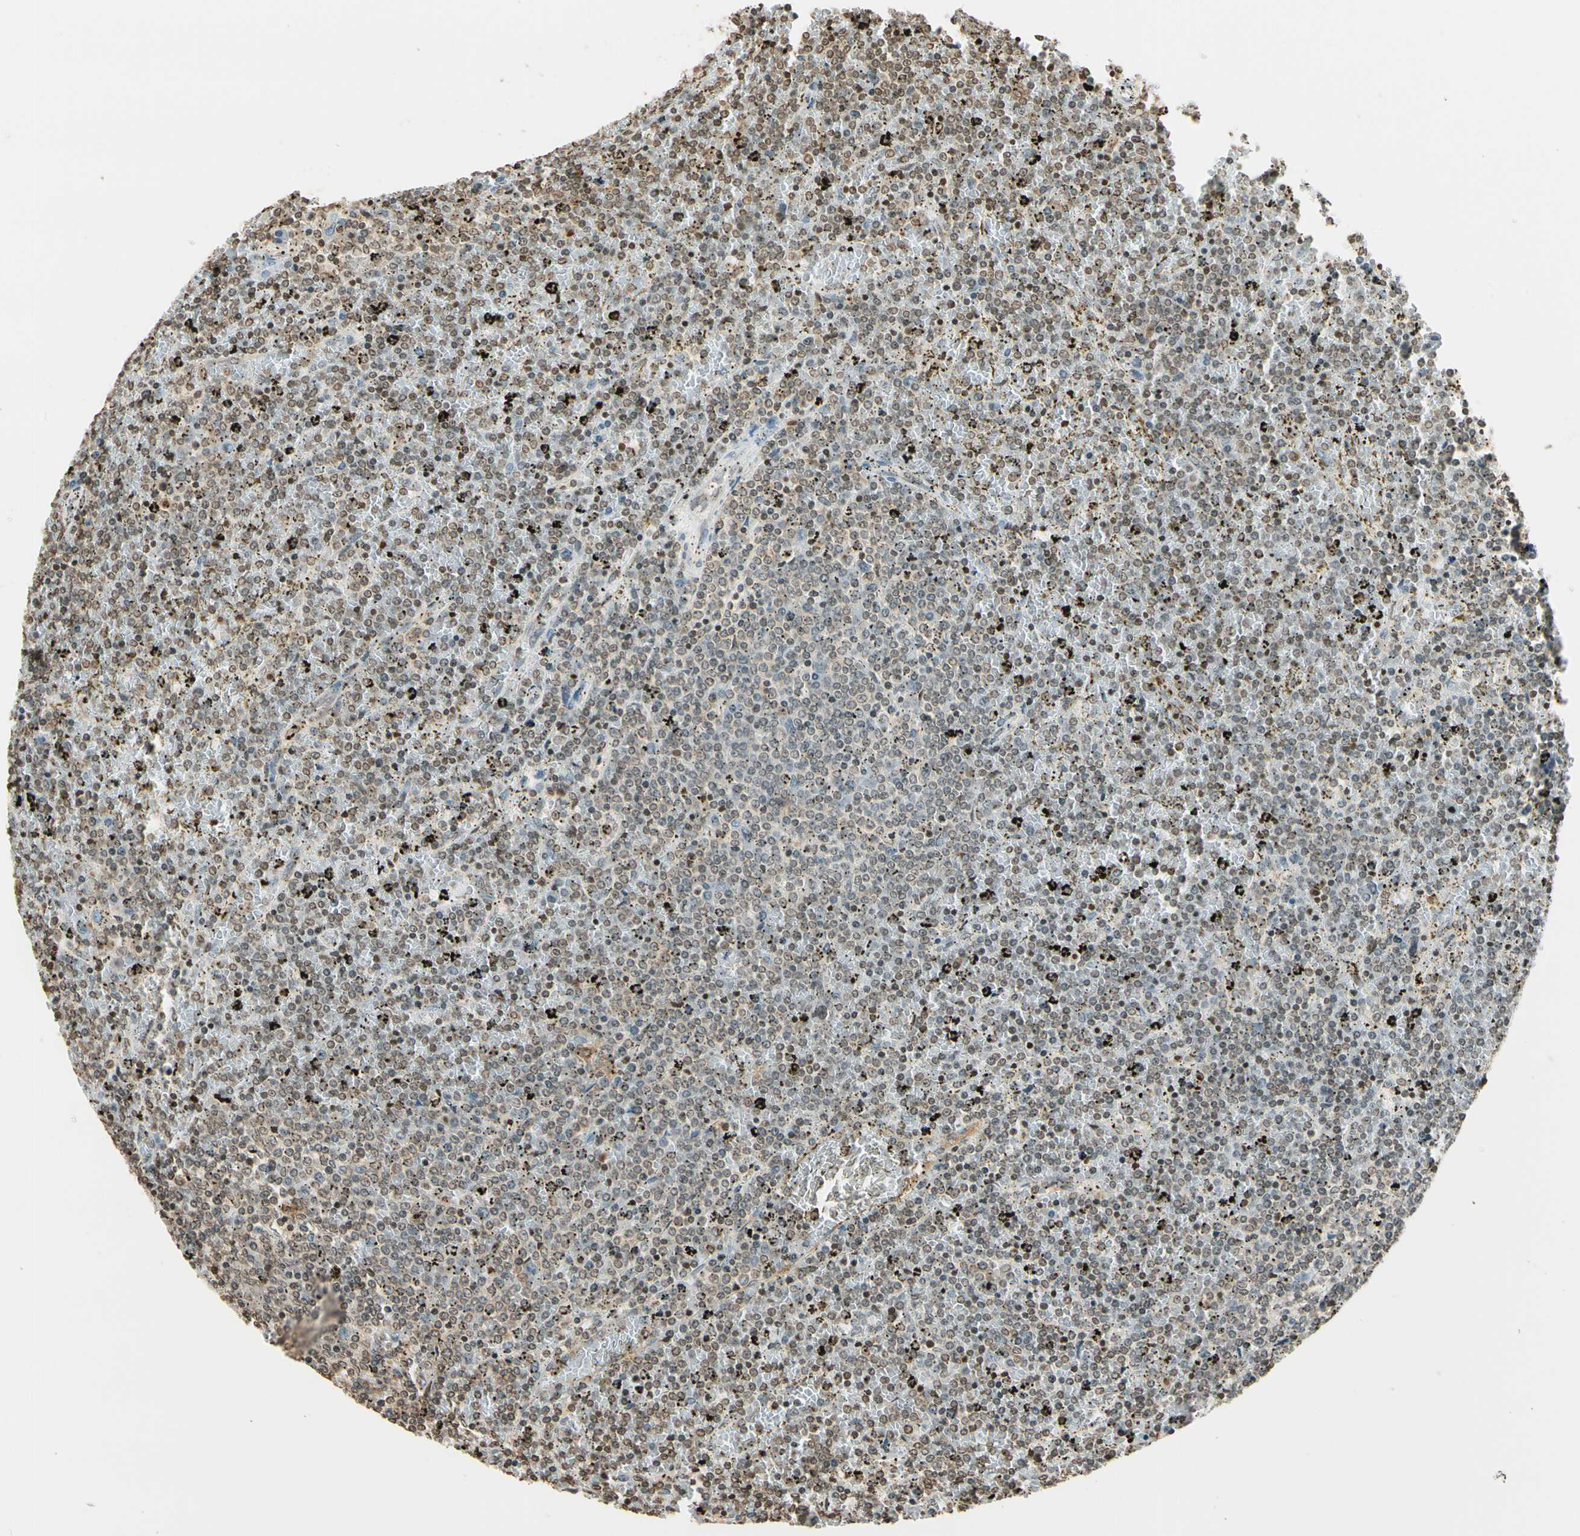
{"staining": {"intensity": "weak", "quantity": ">75%", "location": "nuclear"}, "tissue": "lymphoma", "cell_type": "Tumor cells", "image_type": "cancer", "snomed": [{"axis": "morphology", "description": "Malignant lymphoma, non-Hodgkin's type, Low grade"}, {"axis": "topography", "description": "Spleen"}], "caption": "Lymphoma stained for a protein (brown) demonstrates weak nuclear positive positivity in approximately >75% of tumor cells.", "gene": "FER", "patient": {"sex": "female", "age": 77}}